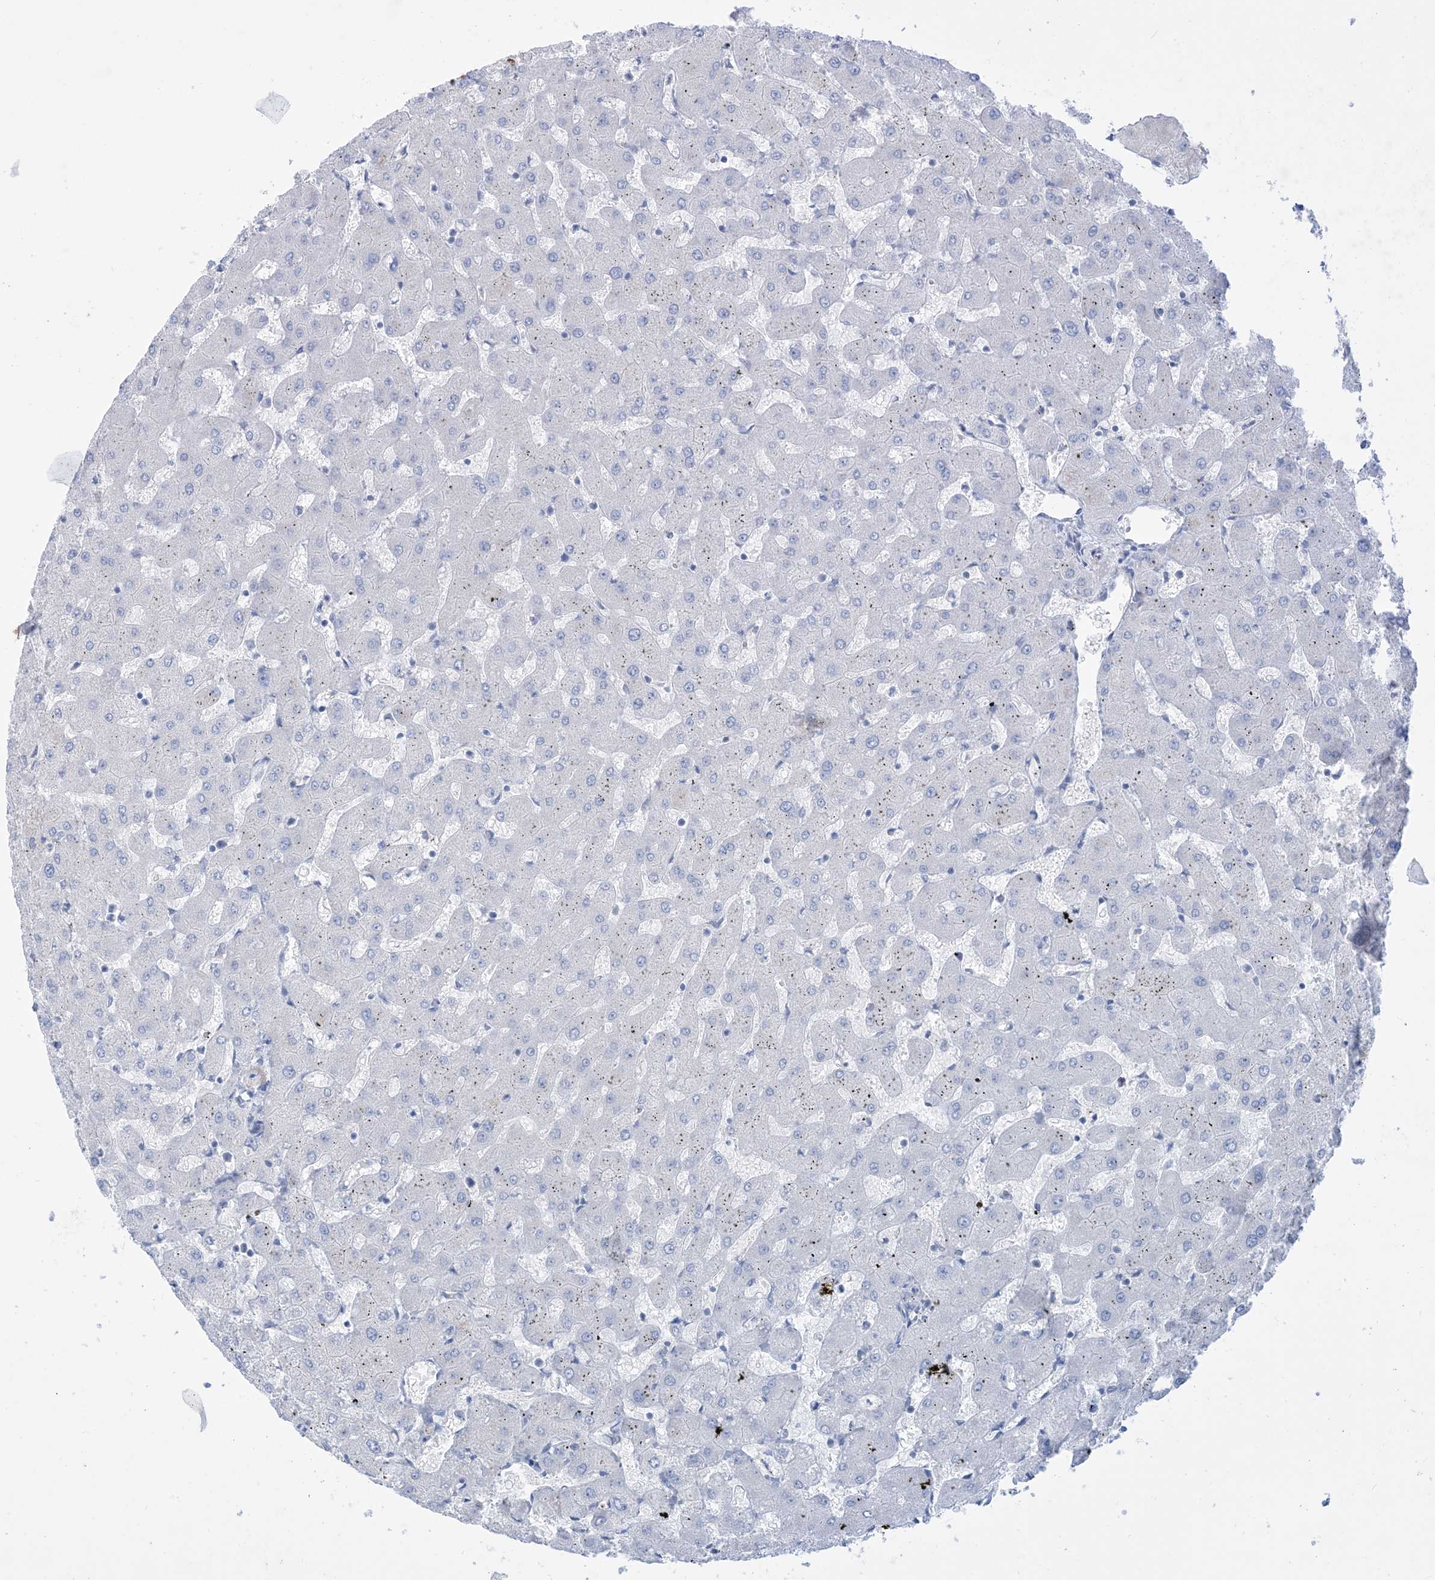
{"staining": {"intensity": "negative", "quantity": "none", "location": "none"}, "tissue": "liver", "cell_type": "Cholangiocytes", "image_type": "normal", "snomed": [{"axis": "morphology", "description": "Normal tissue, NOS"}, {"axis": "topography", "description": "Liver"}], "caption": "This micrograph is of normal liver stained with immunohistochemistry to label a protein in brown with the nuclei are counter-stained blue. There is no positivity in cholangiocytes.", "gene": "MARS2", "patient": {"sex": "female", "age": 63}}